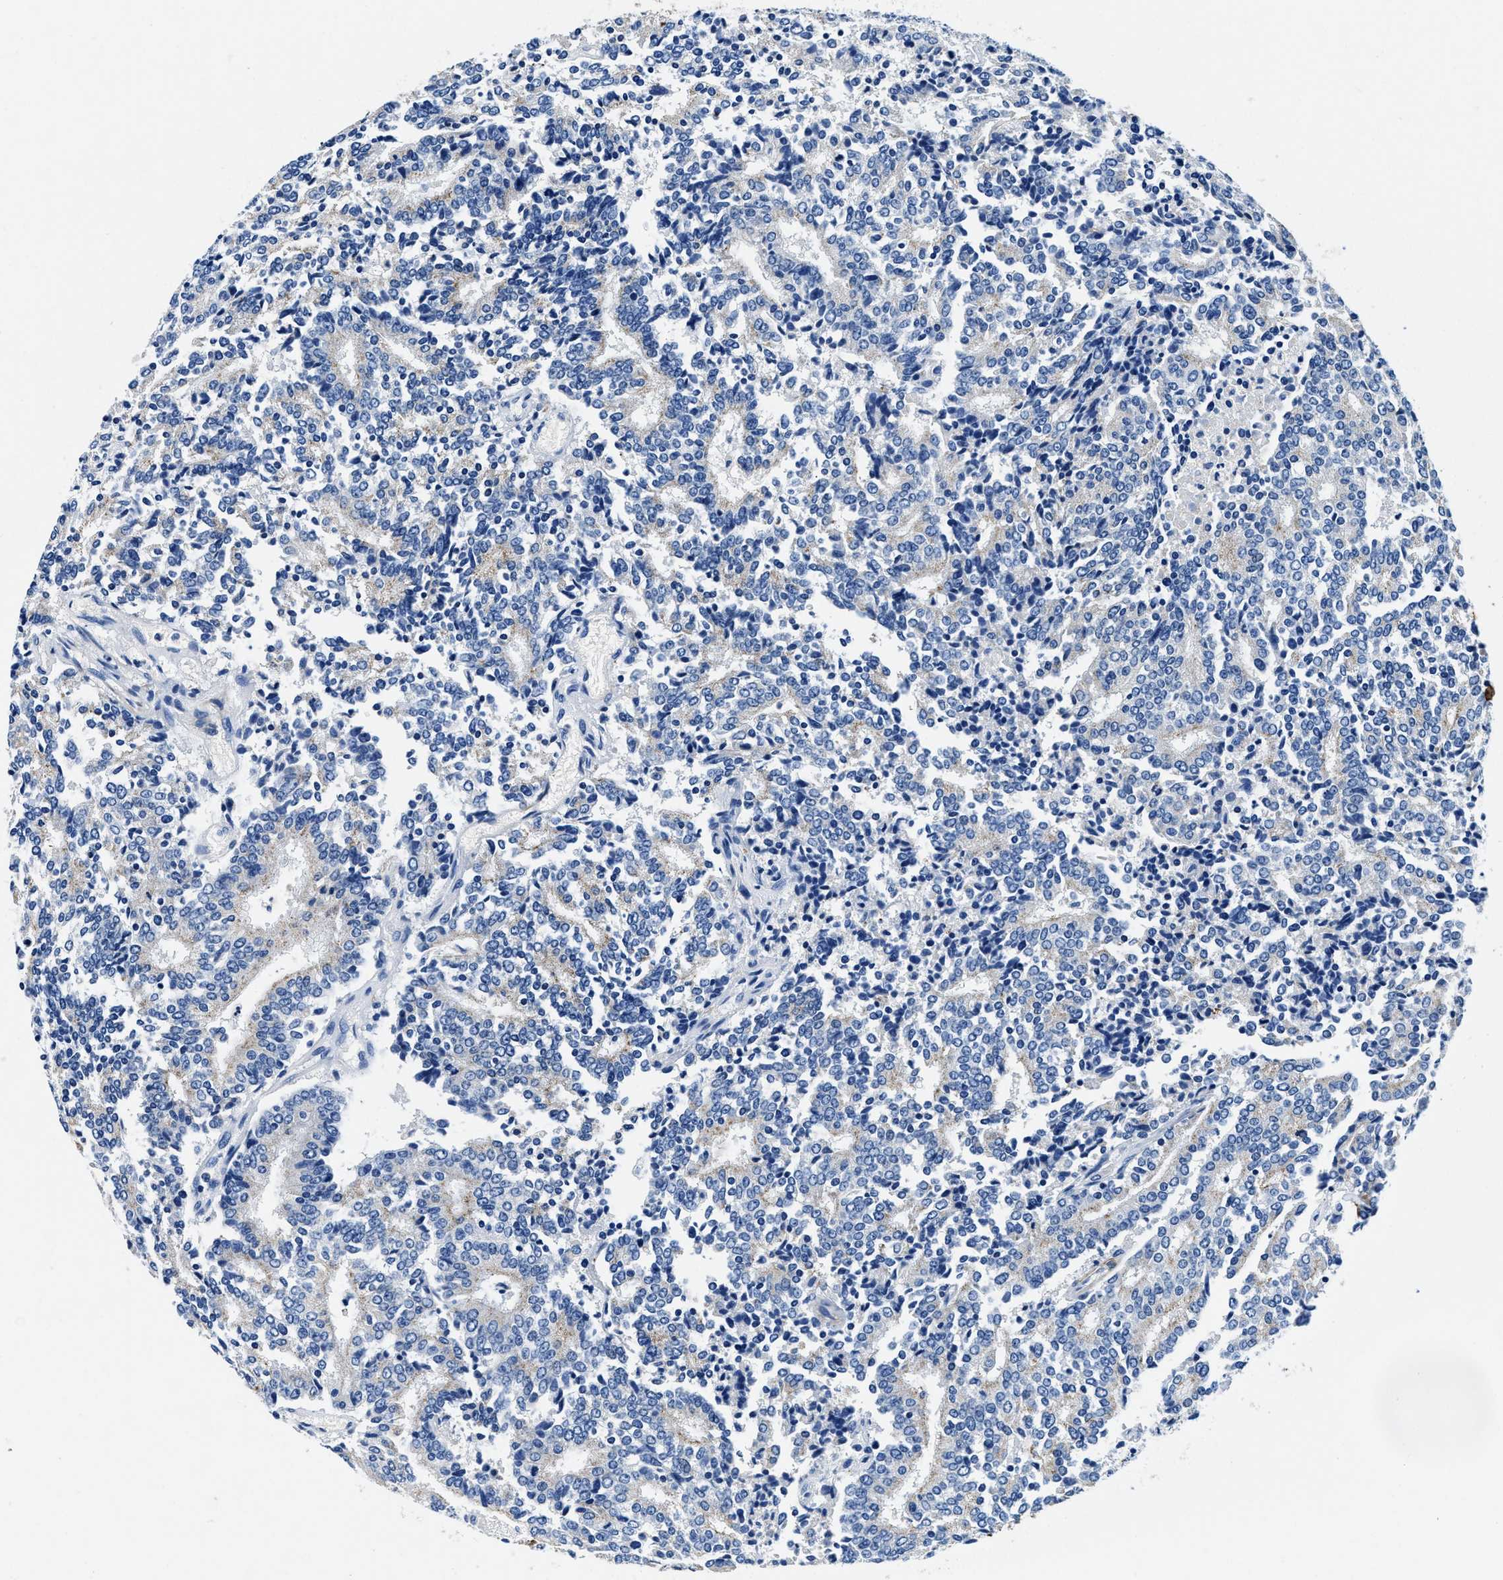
{"staining": {"intensity": "negative", "quantity": "none", "location": "none"}, "tissue": "prostate cancer", "cell_type": "Tumor cells", "image_type": "cancer", "snomed": [{"axis": "morphology", "description": "Normal tissue, NOS"}, {"axis": "morphology", "description": "Adenocarcinoma, High grade"}, {"axis": "topography", "description": "Prostate"}, {"axis": "topography", "description": "Seminal veicle"}], "caption": "DAB (3,3'-diaminobenzidine) immunohistochemical staining of prostate adenocarcinoma (high-grade) shows no significant staining in tumor cells.", "gene": "TEX261", "patient": {"sex": "male", "age": 55}}